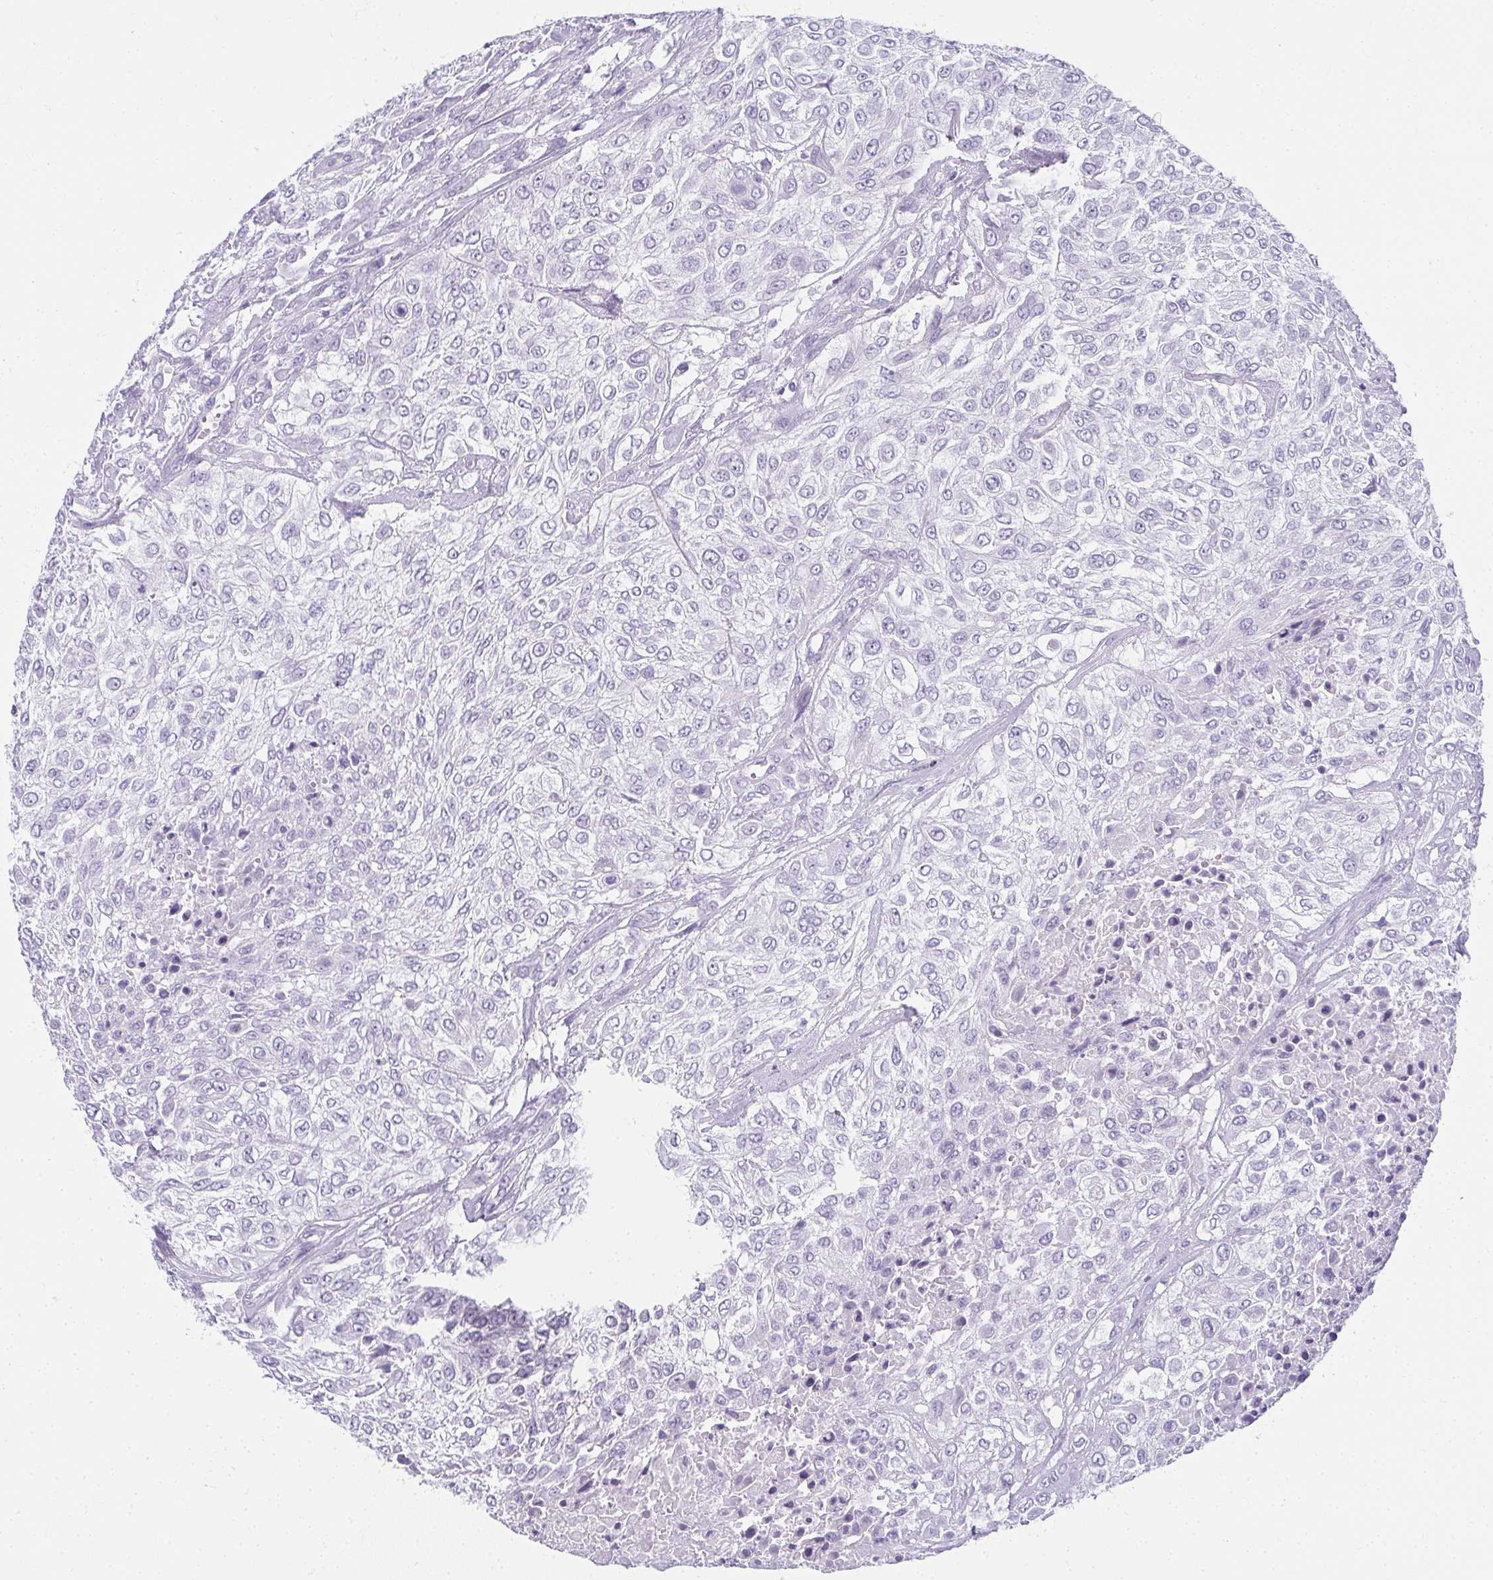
{"staining": {"intensity": "negative", "quantity": "none", "location": "none"}, "tissue": "urothelial cancer", "cell_type": "Tumor cells", "image_type": "cancer", "snomed": [{"axis": "morphology", "description": "Urothelial carcinoma, High grade"}, {"axis": "topography", "description": "Urinary bladder"}], "caption": "DAB immunohistochemical staining of human high-grade urothelial carcinoma displays no significant staining in tumor cells. The staining is performed using DAB (3,3'-diaminobenzidine) brown chromogen with nuclei counter-stained in using hematoxylin.", "gene": "MOBP", "patient": {"sex": "male", "age": 57}}